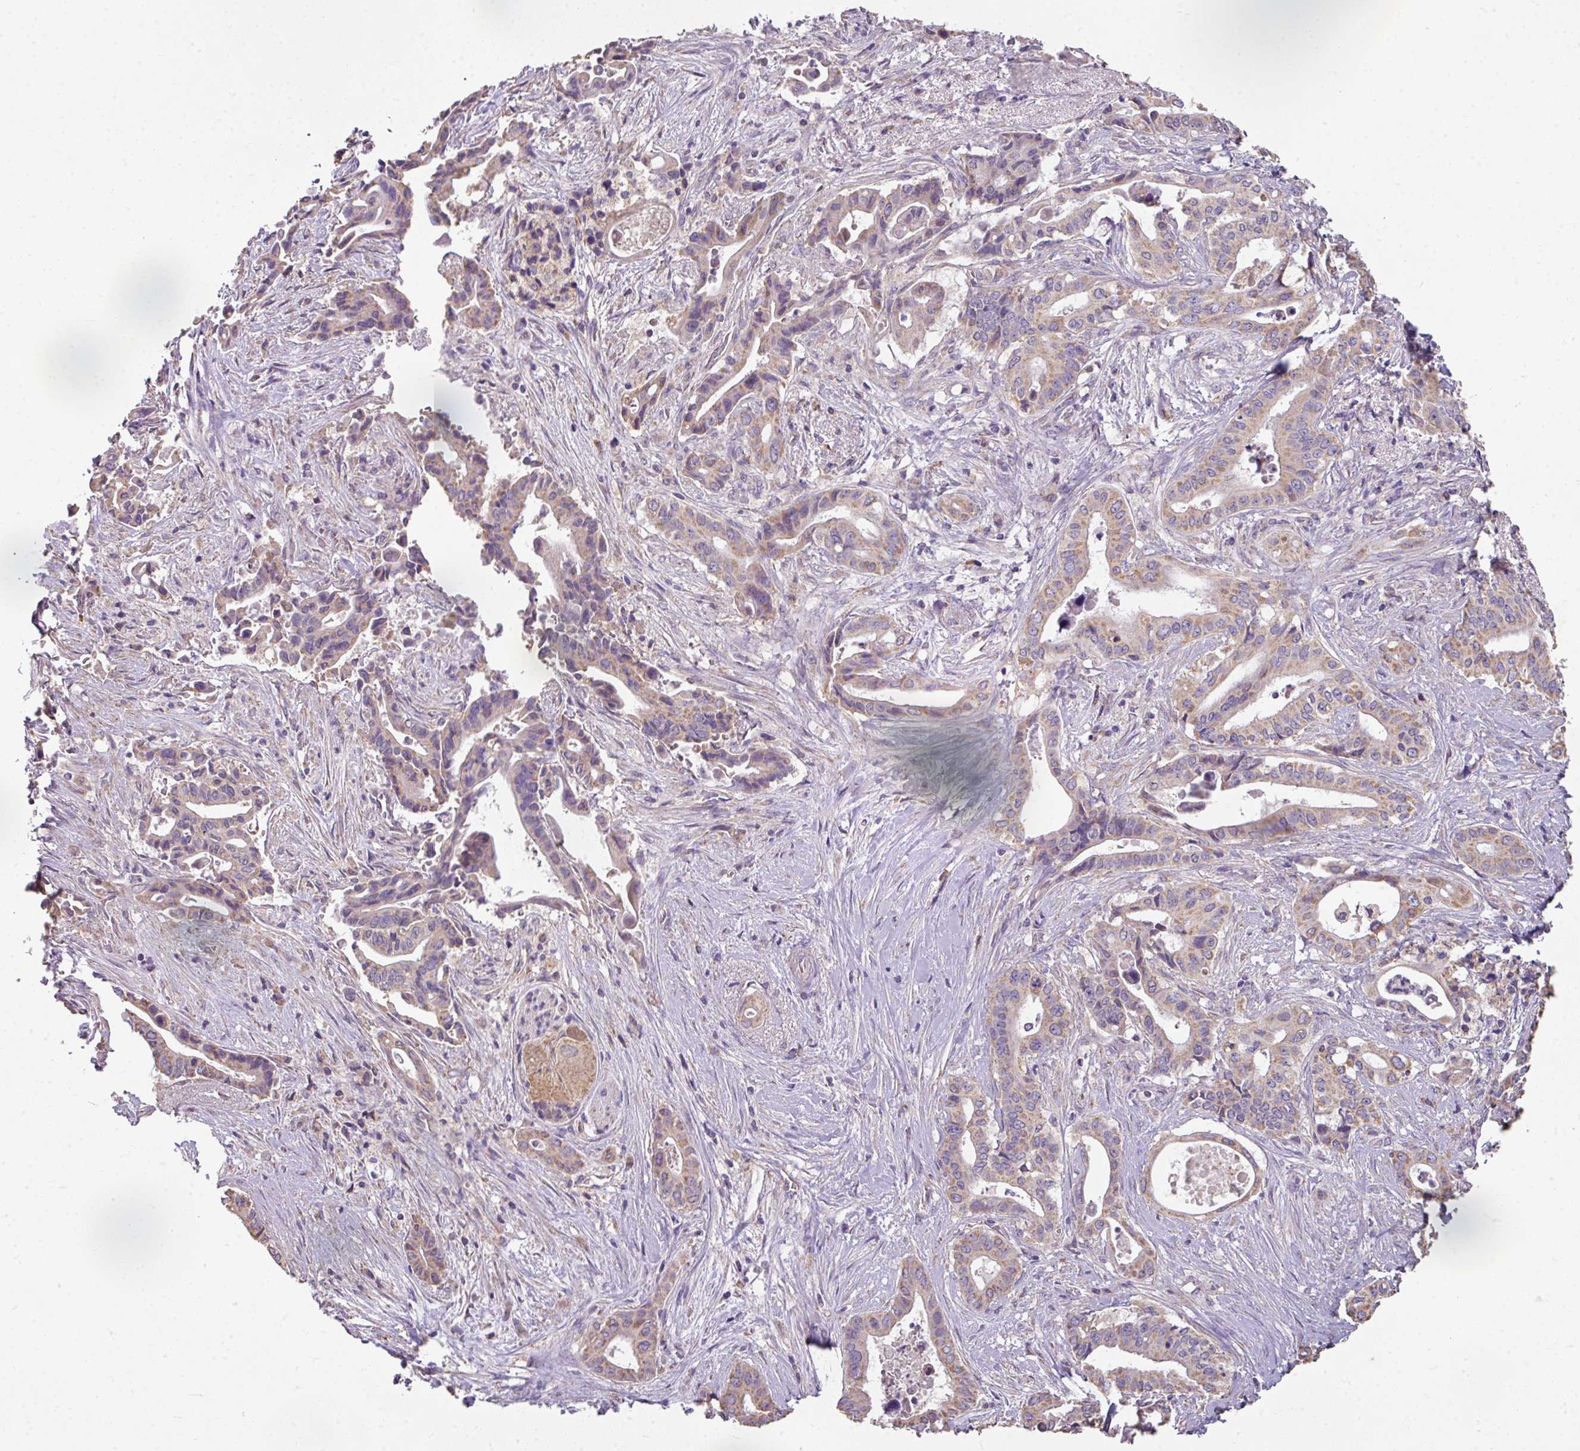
{"staining": {"intensity": "weak", "quantity": "25%-75%", "location": "cytoplasmic/membranous"}, "tissue": "pancreatic cancer", "cell_type": "Tumor cells", "image_type": "cancer", "snomed": [{"axis": "morphology", "description": "Adenocarcinoma, NOS"}, {"axis": "topography", "description": "Pancreas"}], "caption": "This is a histology image of IHC staining of pancreatic cancer, which shows weak expression in the cytoplasmic/membranous of tumor cells.", "gene": "PALS2", "patient": {"sex": "female", "age": 77}}